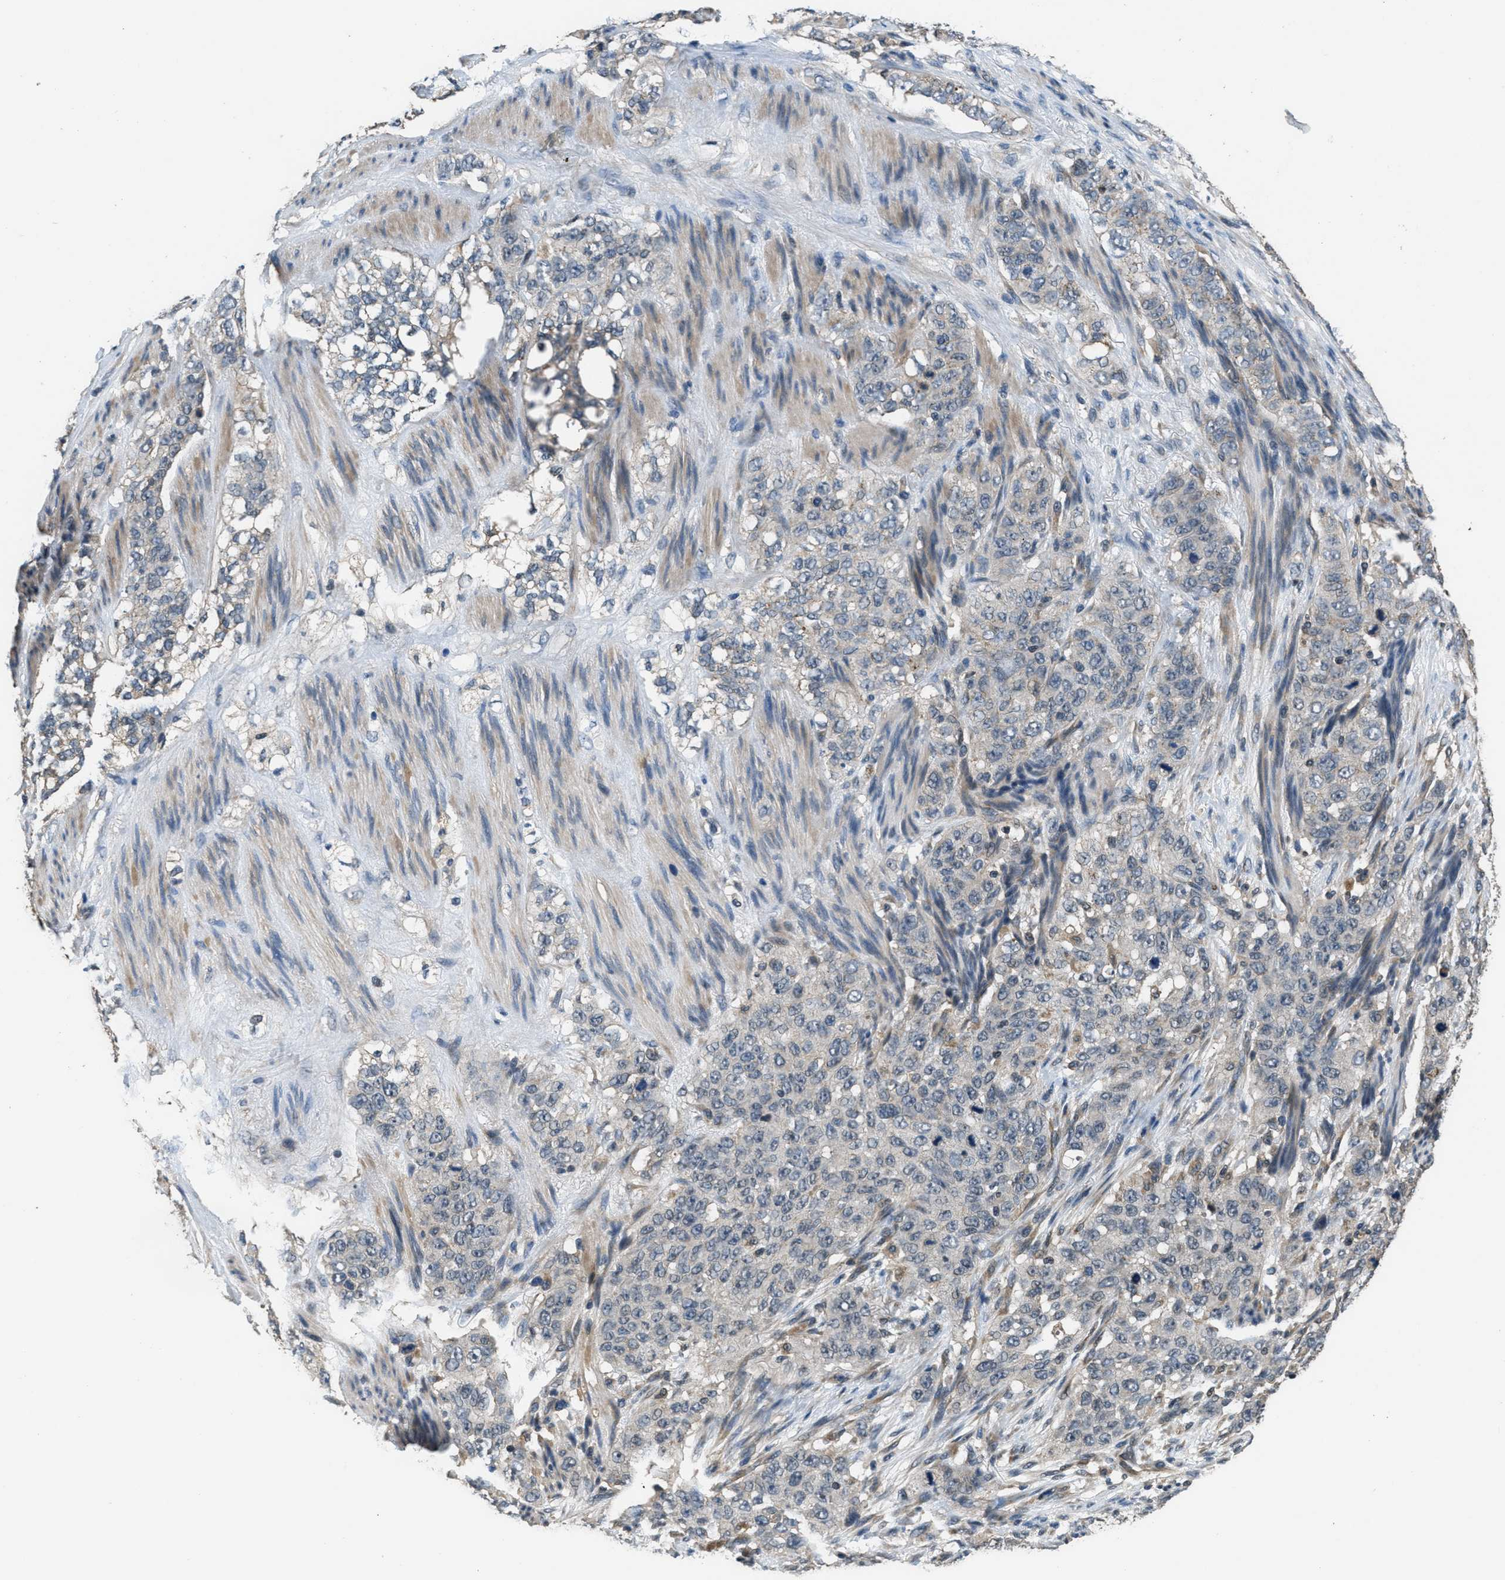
{"staining": {"intensity": "negative", "quantity": "none", "location": "none"}, "tissue": "stomach cancer", "cell_type": "Tumor cells", "image_type": "cancer", "snomed": [{"axis": "morphology", "description": "Adenocarcinoma, NOS"}, {"axis": "topography", "description": "Stomach"}], "caption": "Protein analysis of stomach cancer (adenocarcinoma) shows no significant staining in tumor cells.", "gene": "NAT1", "patient": {"sex": "male", "age": 48}}